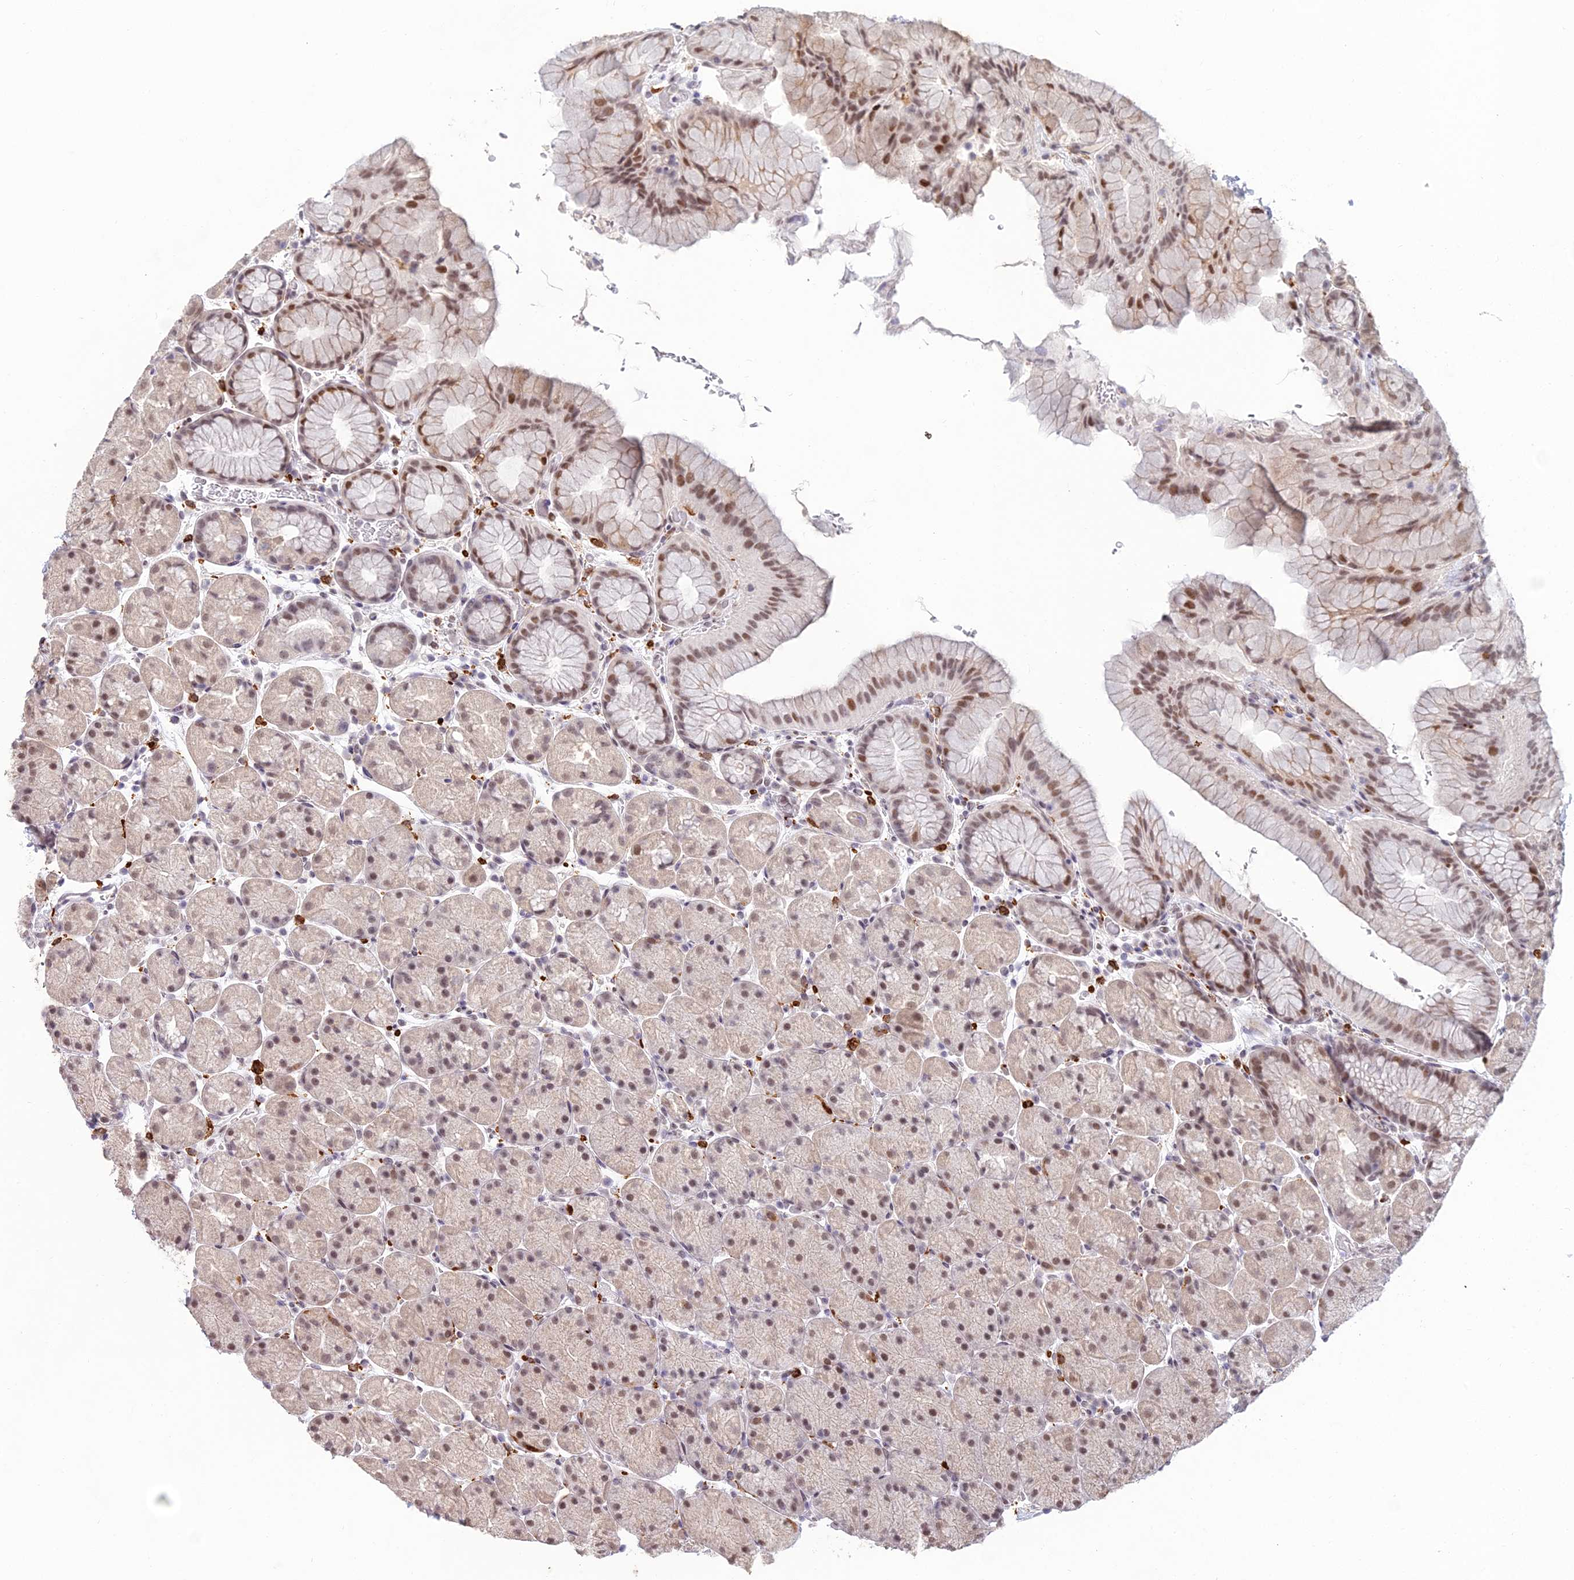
{"staining": {"intensity": "moderate", "quantity": ">75%", "location": "nuclear"}, "tissue": "stomach", "cell_type": "Glandular cells", "image_type": "normal", "snomed": [{"axis": "morphology", "description": "Normal tissue, NOS"}, {"axis": "topography", "description": "Stomach, upper"}, {"axis": "topography", "description": "Stomach, lower"}], "caption": "Protein expression analysis of unremarkable human stomach reveals moderate nuclear expression in approximately >75% of glandular cells. (IHC, brightfield microscopy, high magnification).", "gene": "ABHD17A", "patient": {"sex": "male", "age": 67}}